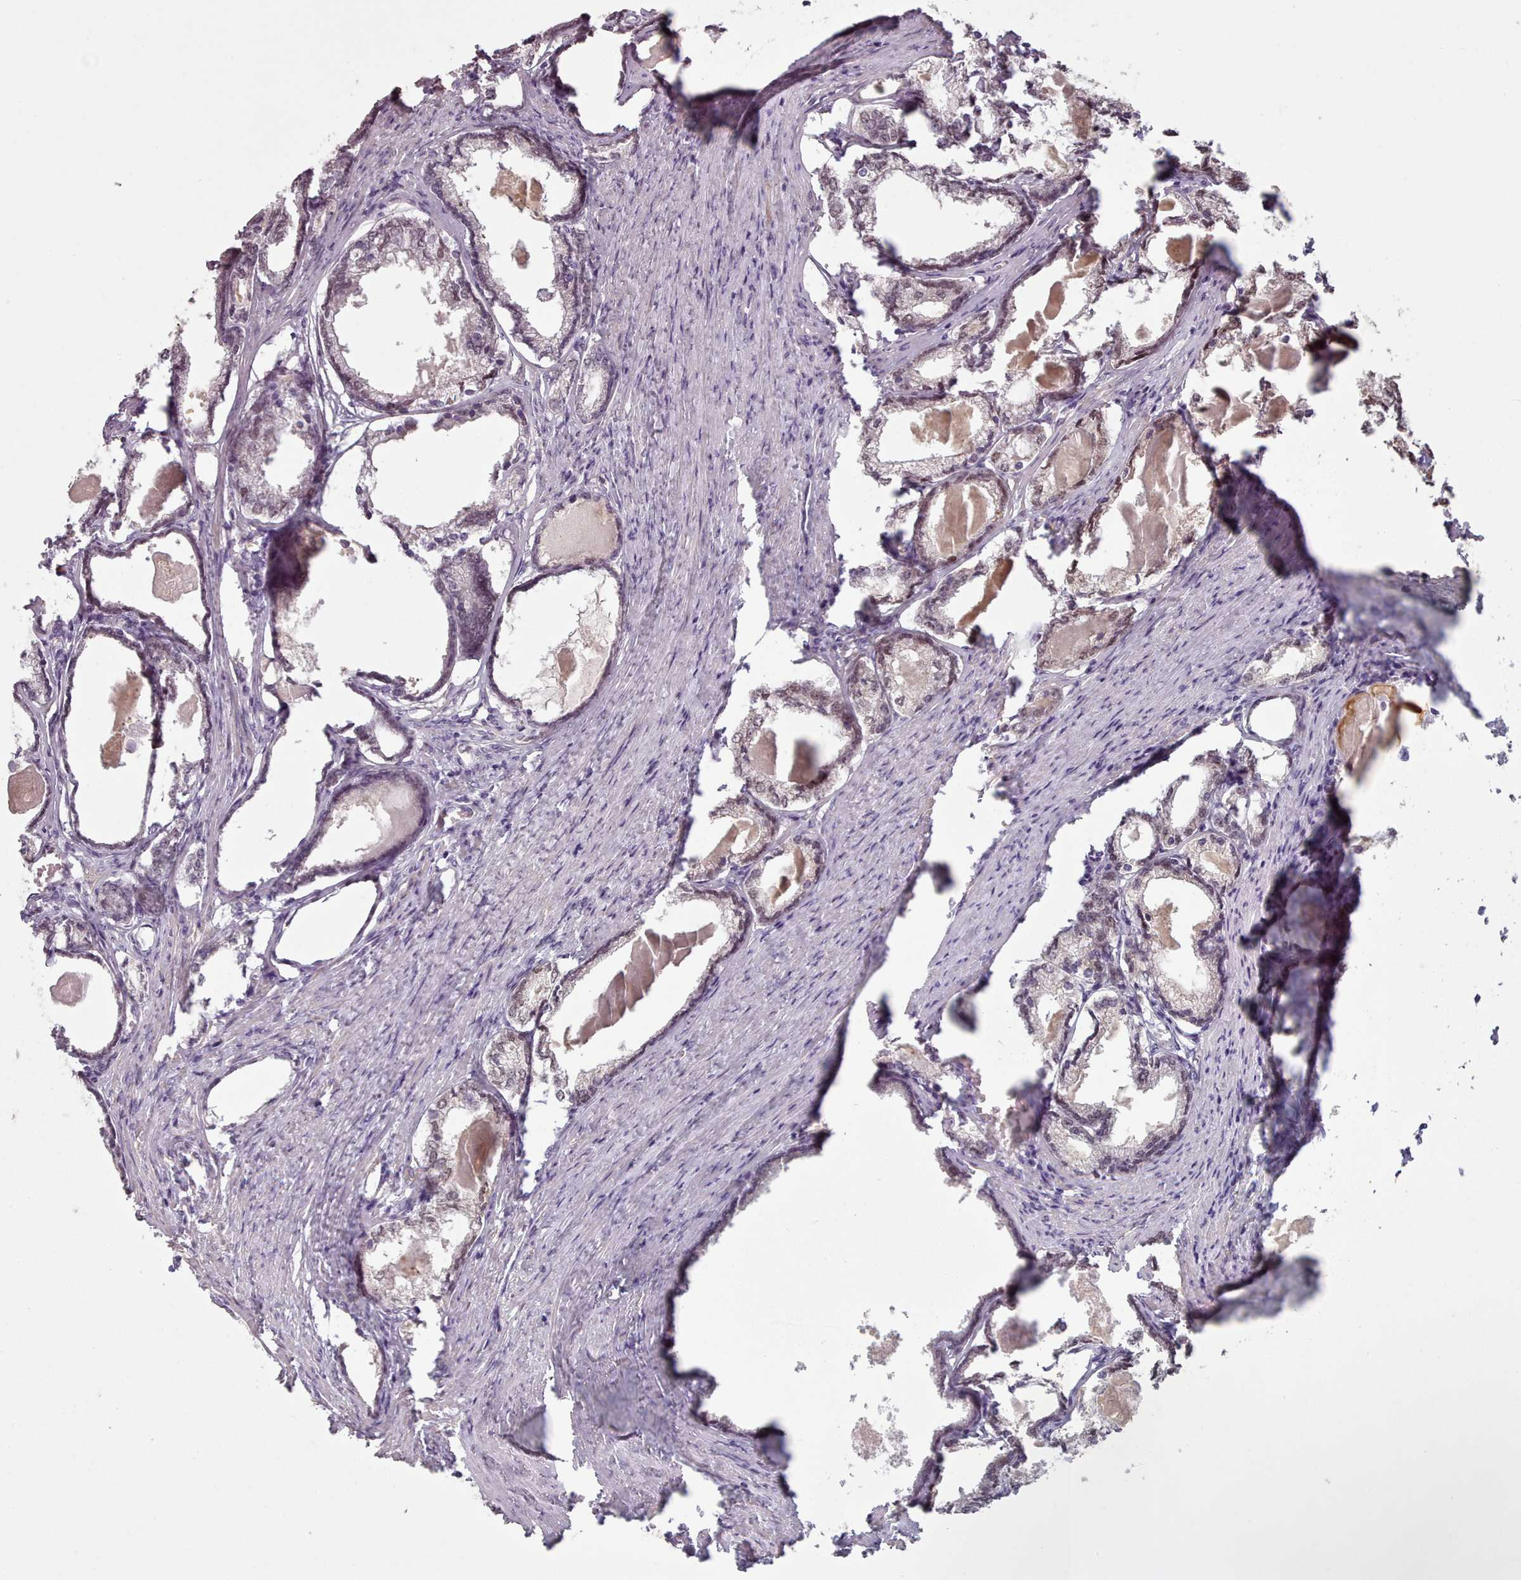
{"staining": {"intensity": "weak", "quantity": "25%-75%", "location": "nuclear"}, "tissue": "prostate cancer", "cell_type": "Tumor cells", "image_type": "cancer", "snomed": [{"axis": "morphology", "description": "Adenocarcinoma, High grade"}, {"axis": "topography", "description": "Prostate"}], "caption": "High-power microscopy captured an immunohistochemistry image of adenocarcinoma (high-grade) (prostate), revealing weak nuclear positivity in about 25%-75% of tumor cells.", "gene": "ERCC6L", "patient": {"sex": "male", "age": 69}}